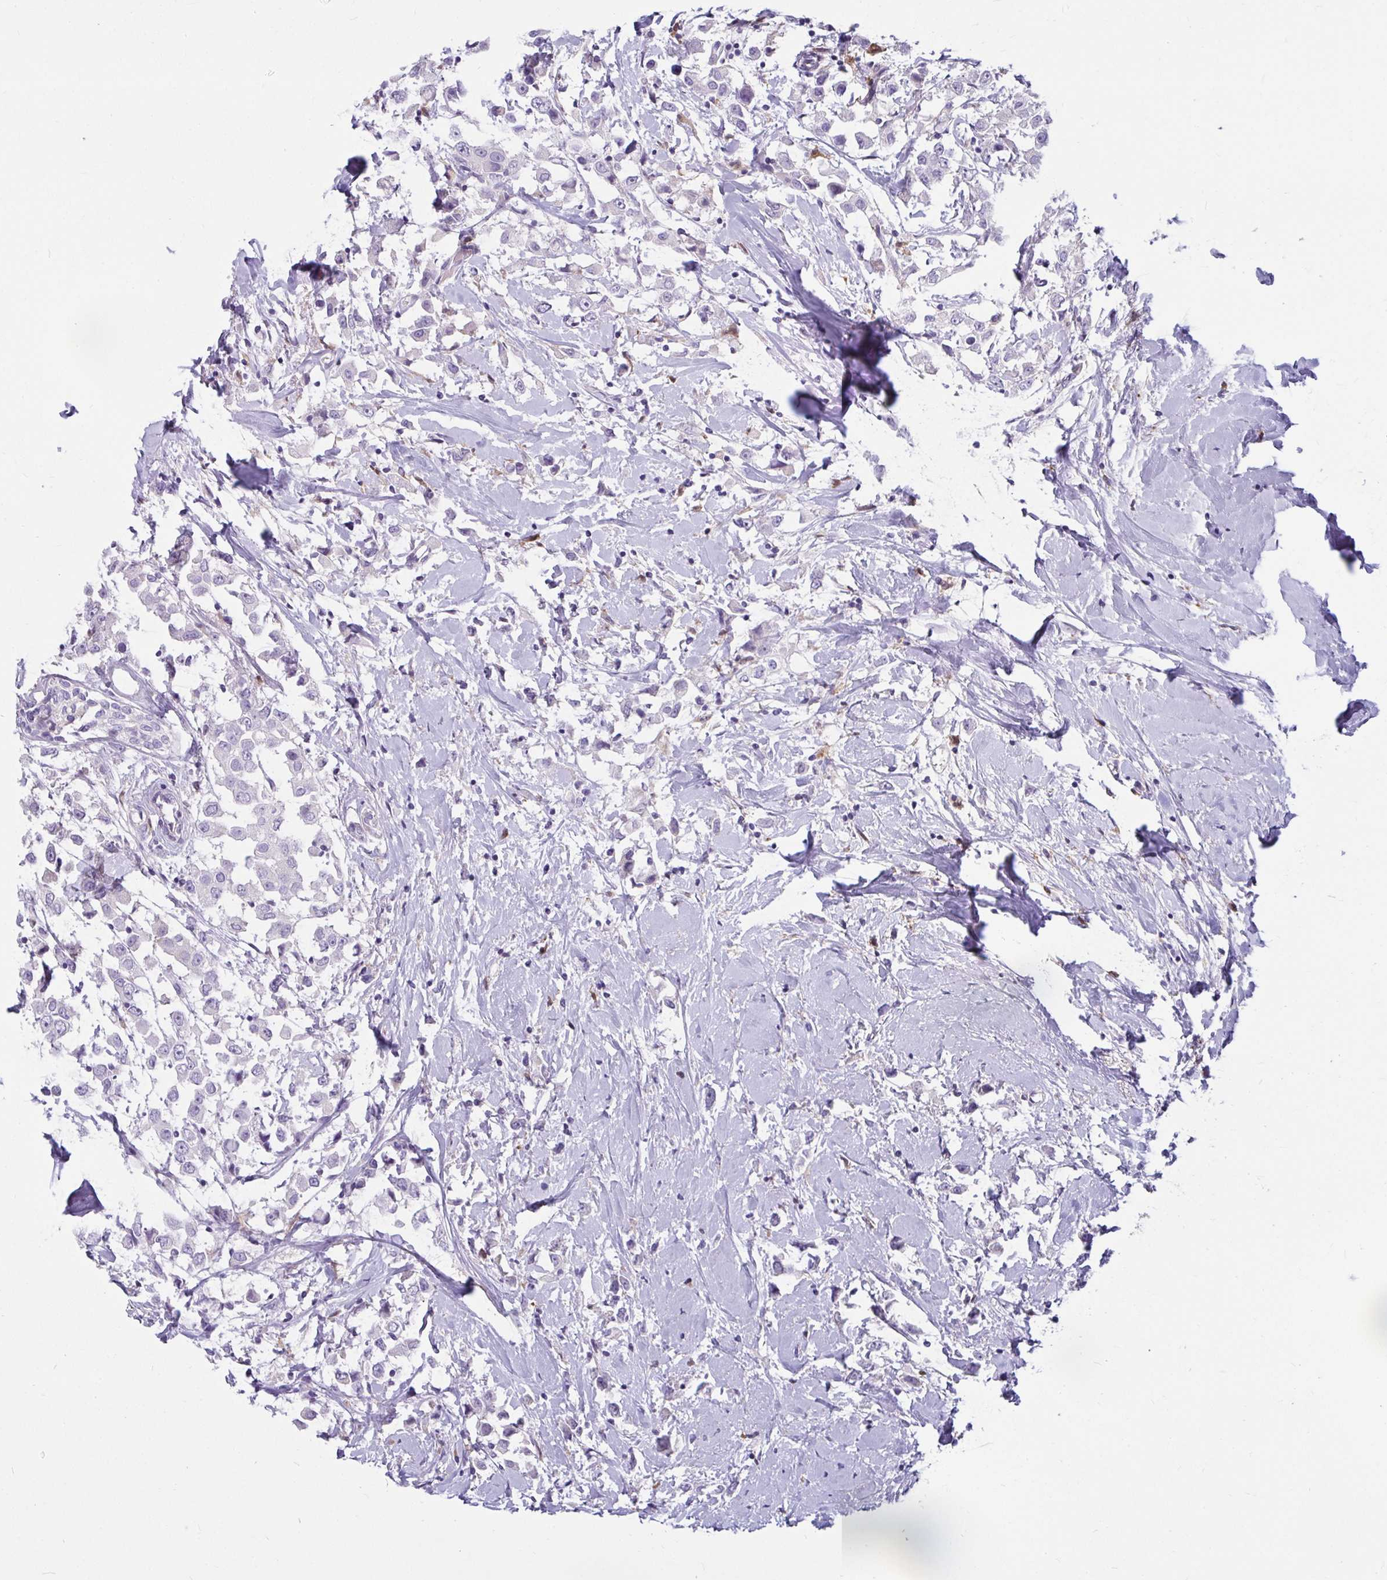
{"staining": {"intensity": "negative", "quantity": "none", "location": "none"}, "tissue": "breast cancer", "cell_type": "Tumor cells", "image_type": "cancer", "snomed": [{"axis": "morphology", "description": "Duct carcinoma"}, {"axis": "topography", "description": "Breast"}], "caption": "This micrograph is of breast cancer (intraductal carcinoma) stained with immunohistochemistry to label a protein in brown with the nuclei are counter-stained blue. There is no expression in tumor cells.", "gene": "CTSZ", "patient": {"sex": "female", "age": 61}}